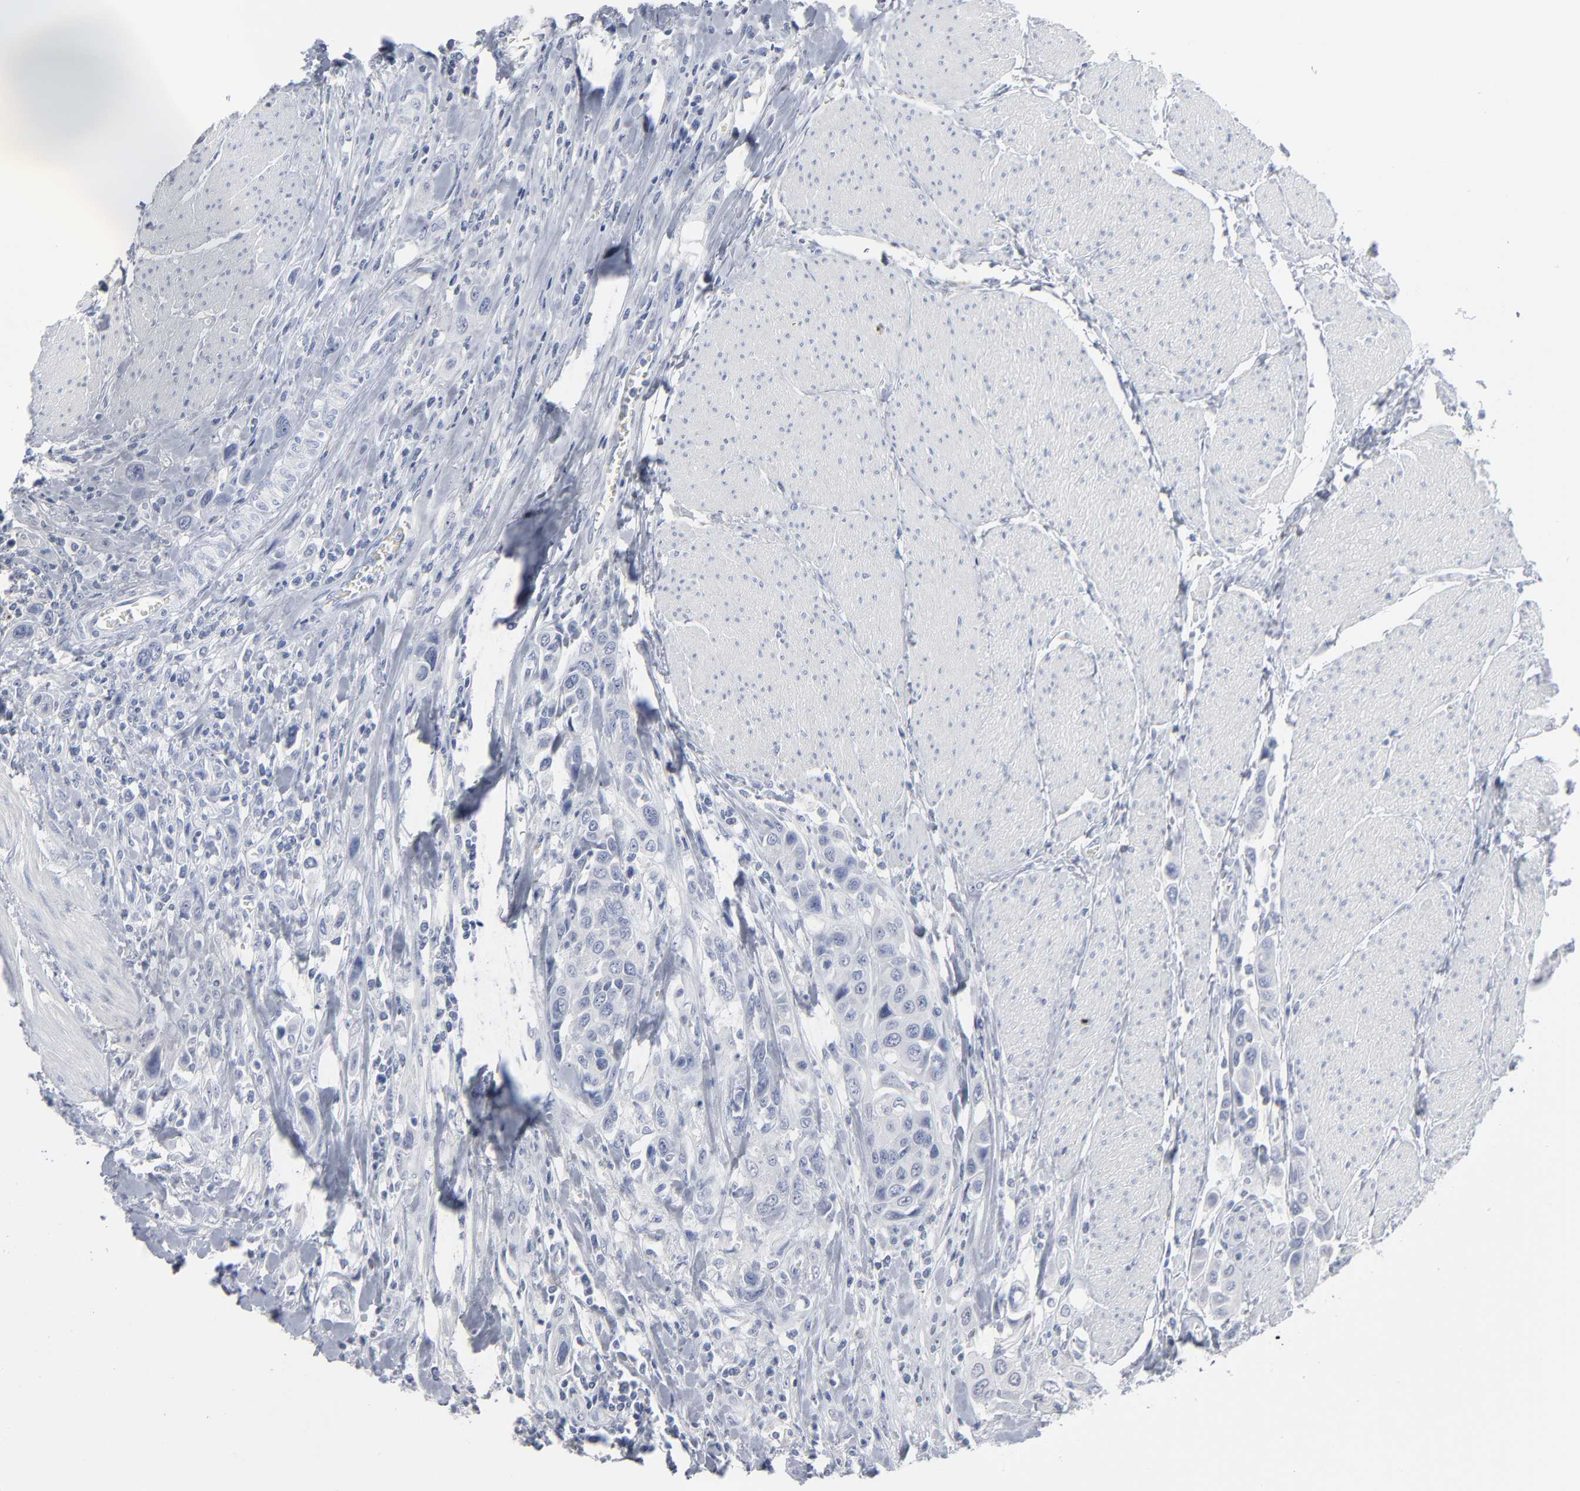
{"staining": {"intensity": "negative", "quantity": "none", "location": "none"}, "tissue": "urothelial cancer", "cell_type": "Tumor cells", "image_type": "cancer", "snomed": [{"axis": "morphology", "description": "Urothelial carcinoma, High grade"}, {"axis": "topography", "description": "Urinary bladder"}], "caption": "Histopathology image shows no protein staining in tumor cells of urothelial cancer tissue.", "gene": "PAGE1", "patient": {"sex": "male", "age": 50}}